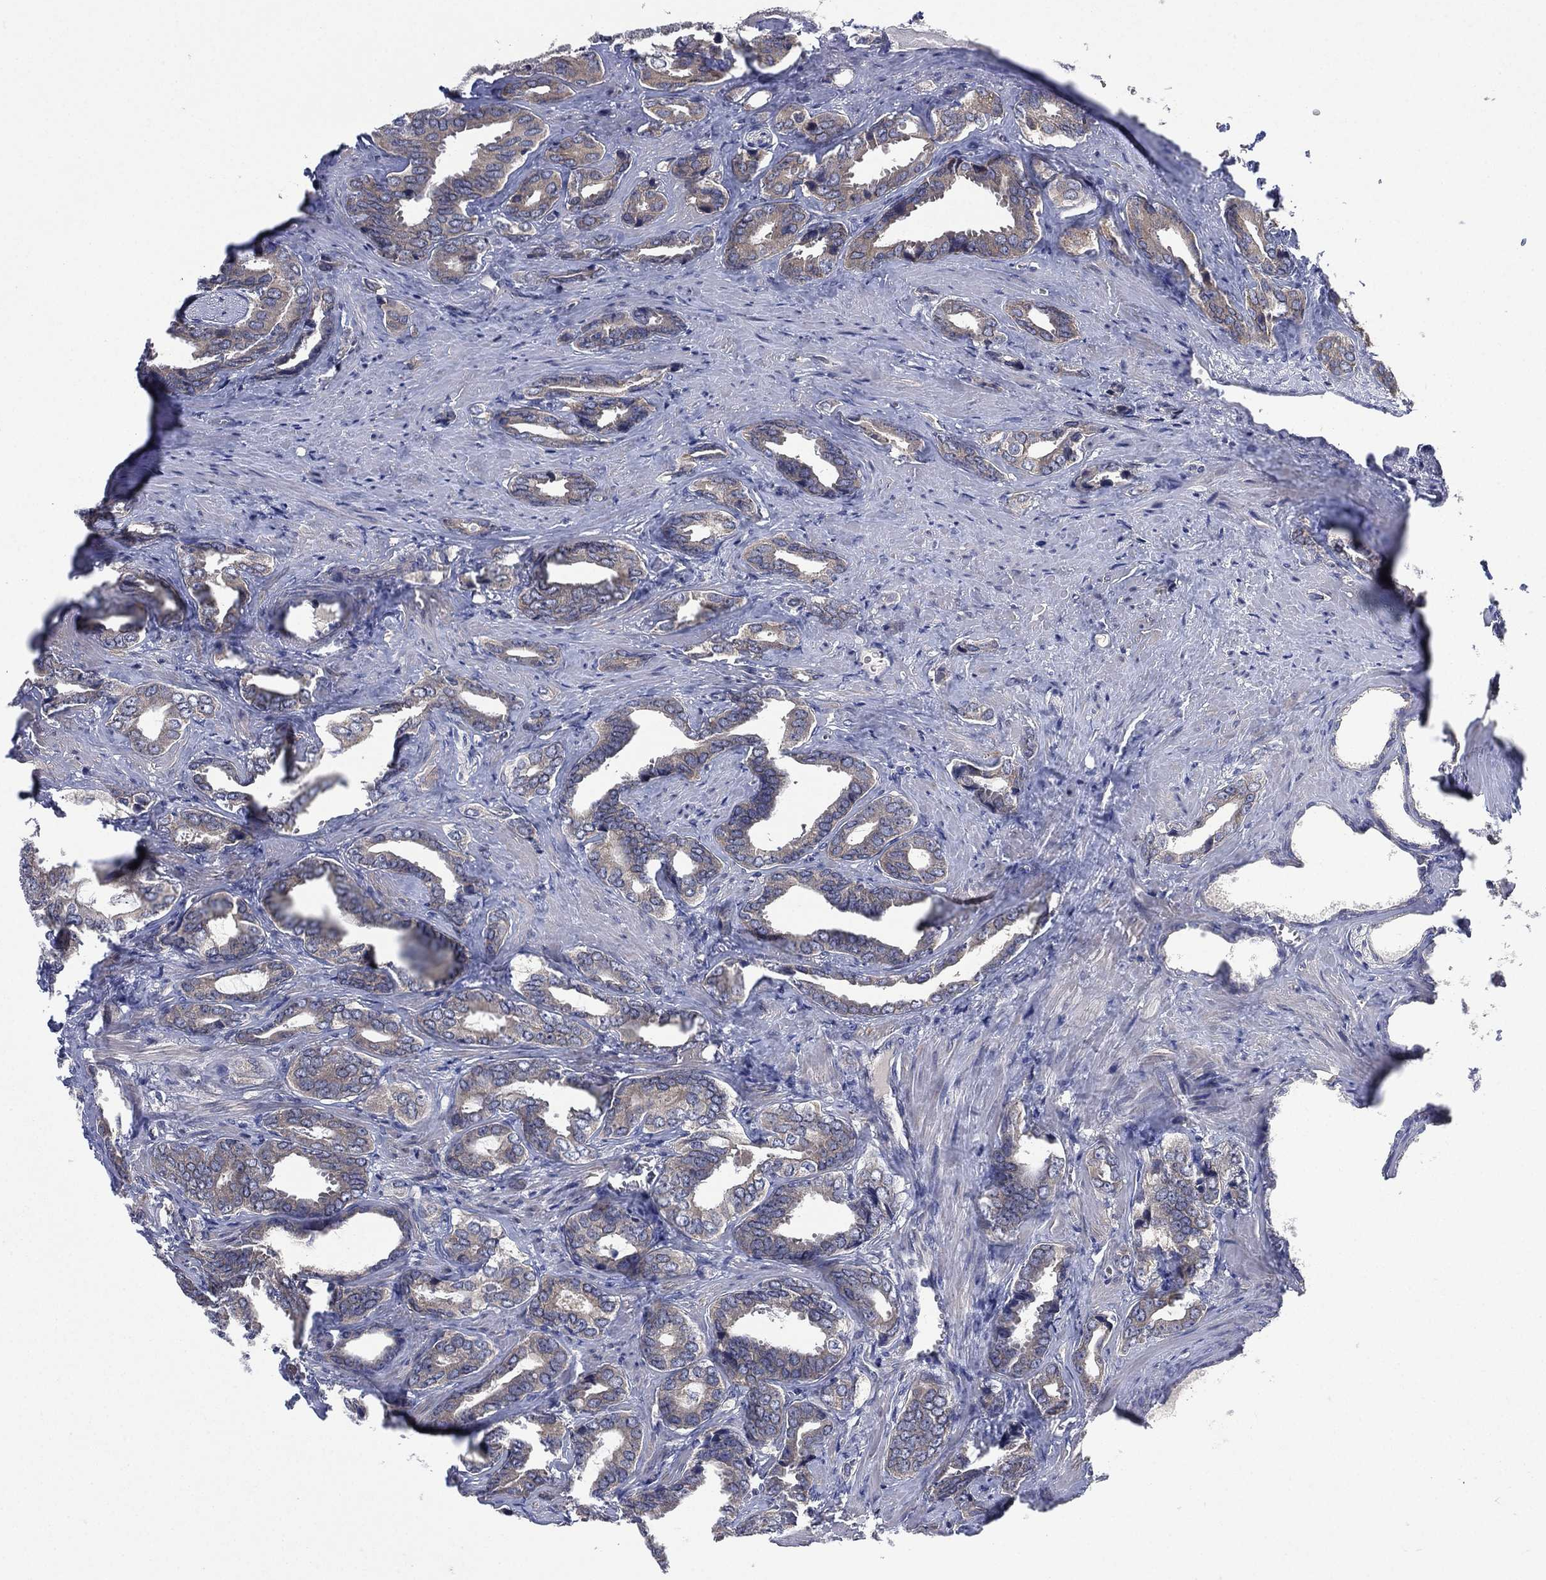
{"staining": {"intensity": "negative", "quantity": "none", "location": "none"}, "tissue": "prostate cancer", "cell_type": "Tumor cells", "image_type": "cancer", "snomed": [{"axis": "morphology", "description": "Adenocarcinoma, NOS"}, {"axis": "topography", "description": "Prostate"}], "caption": "Immunohistochemistry (IHC) of adenocarcinoma (prostate) exhibits no staining in tumor cells.", "gene": "MPP7", "patient": {"sex": "male", "age": 66}}